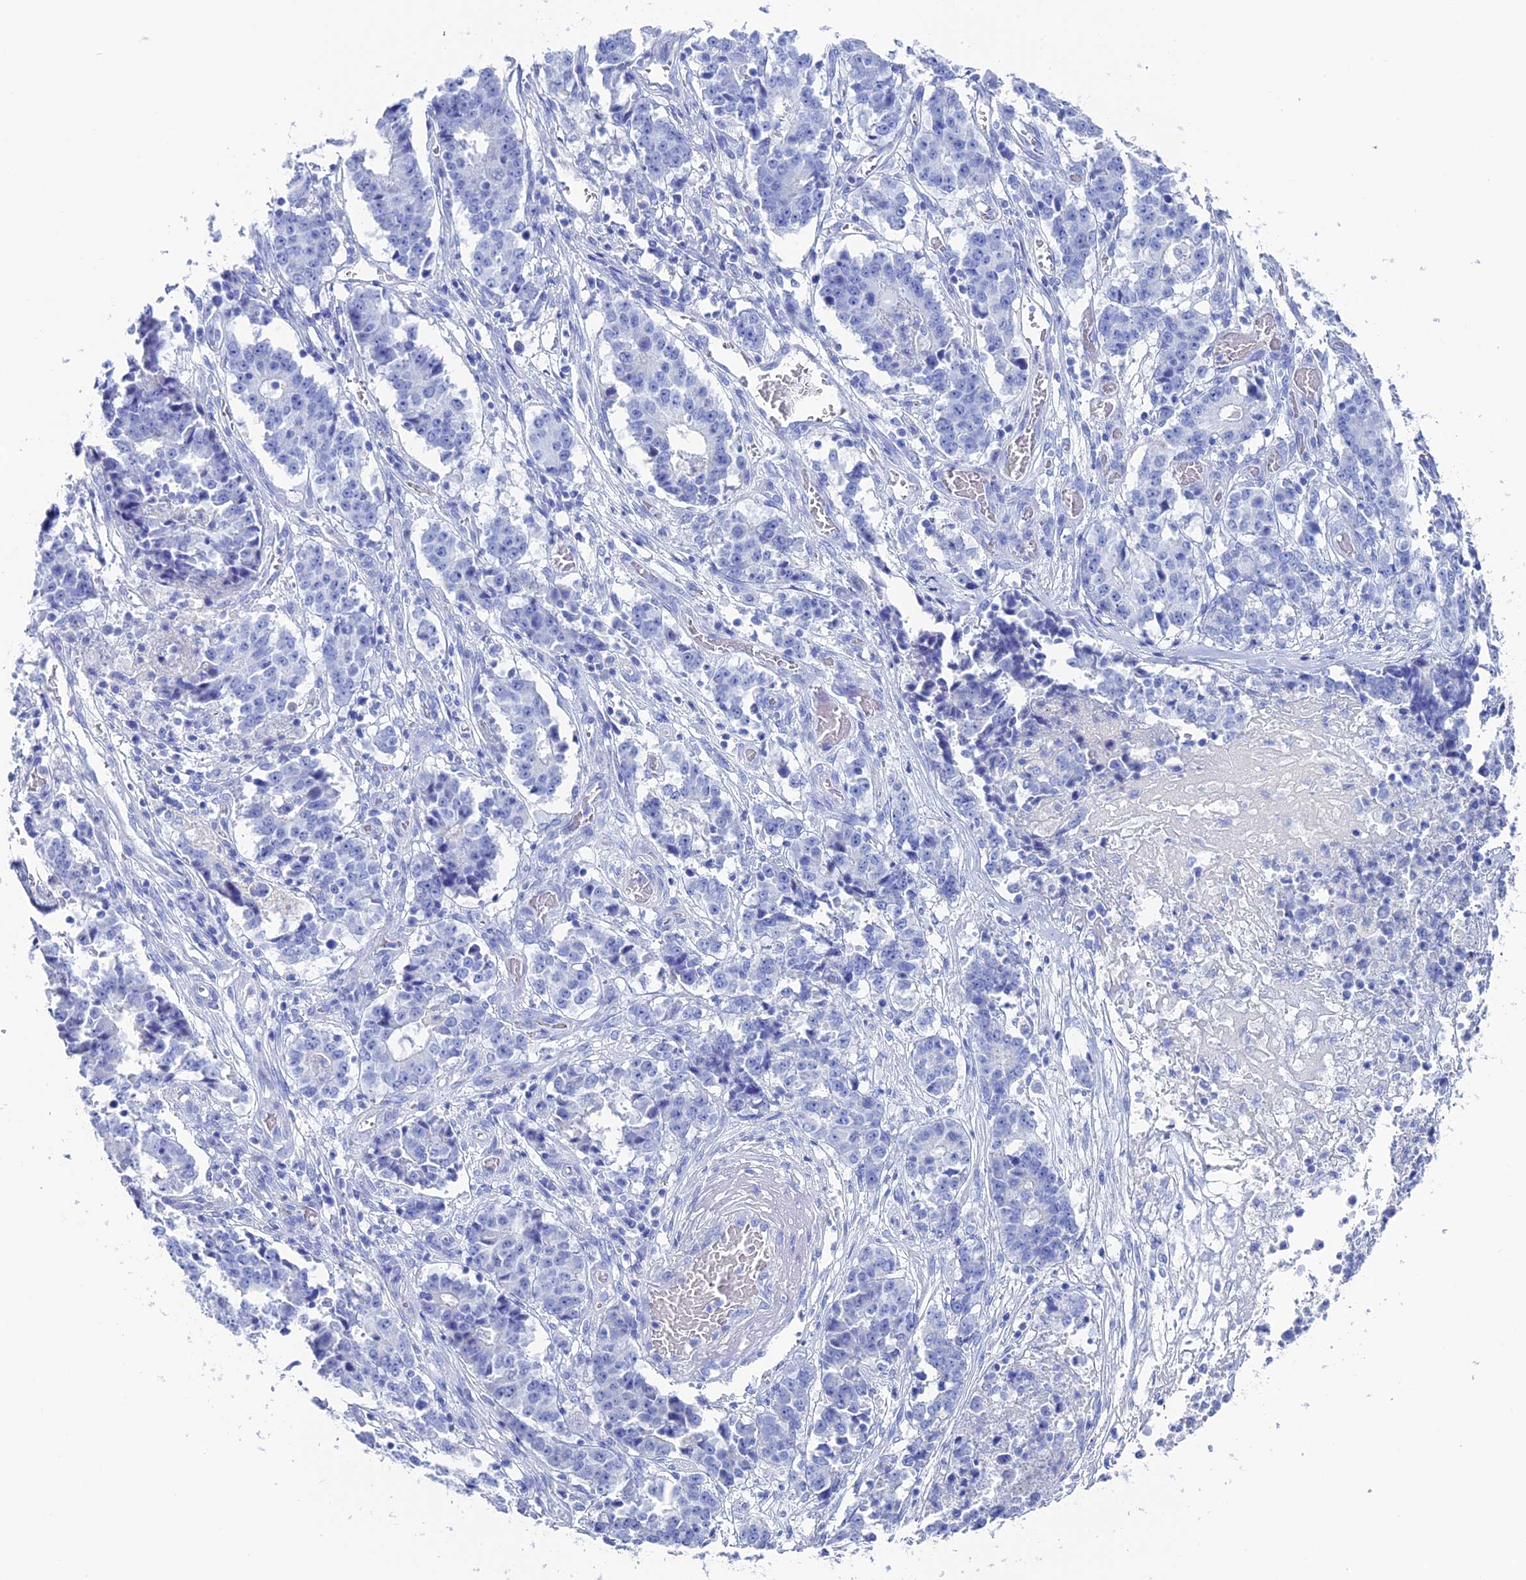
{"staining": {"intensity": "negative", "quantity": "none", "location": "none"}, "tissue": "stomach cancer", "cell_type": "Tumor cells", "image_type": "cancer", "snomed": [{"axis": "morphology", "description": "Adenocarcinoma, NOS"}, {"axis": "topography", "description": "Stomach"}], "caption": "The photomicrograph reveals no staining of tumor cells in adenocarcinoma (stomach).", "gene": "UNC119", "patient": {"sex": "male", "age": 59}}